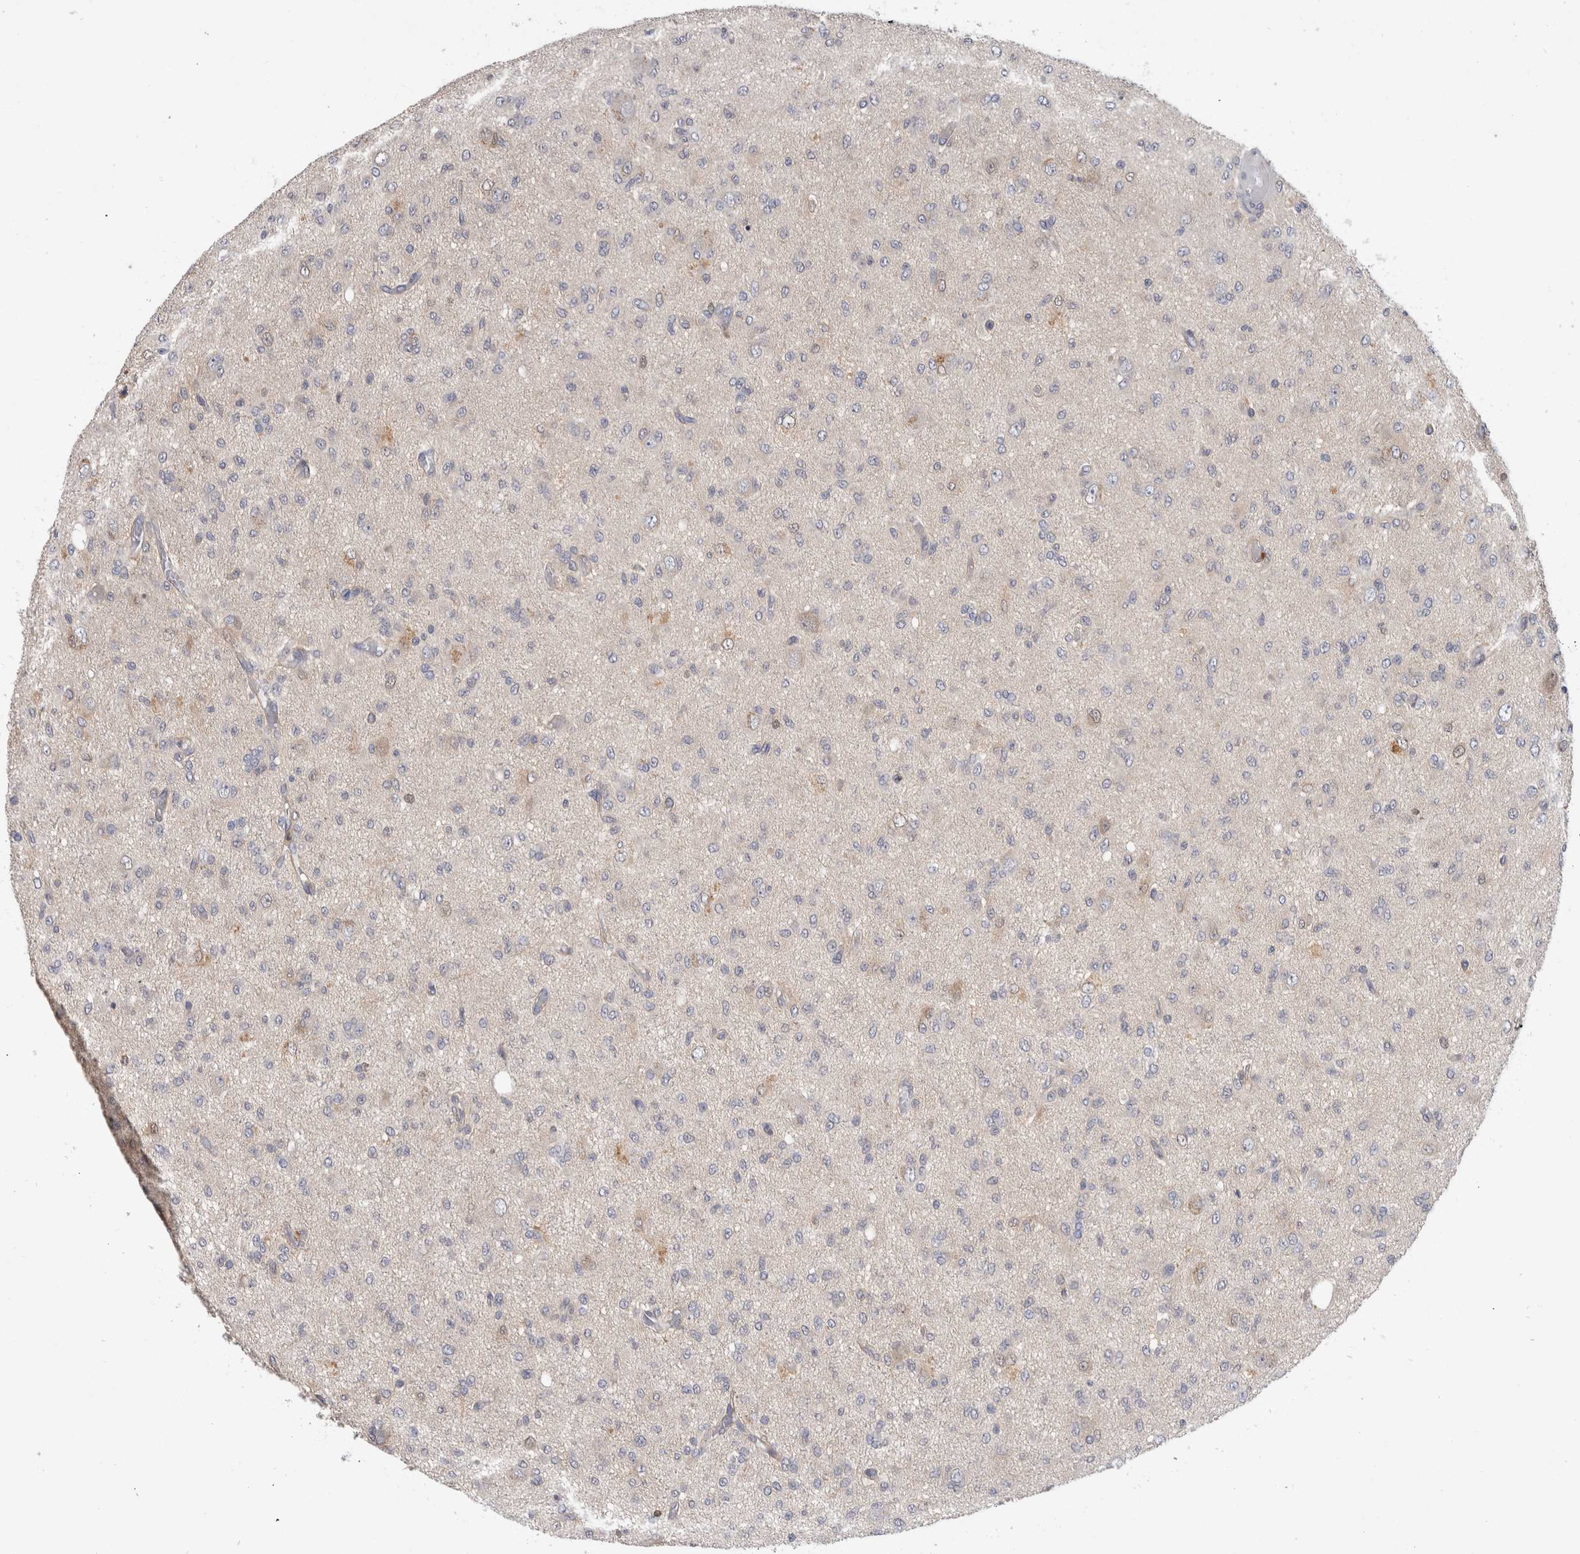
{"staining": {"intensity": "negative", "quantity": "none", "location": "none"}, "tissue": "glioma", "cell_type": "Tumor cells", "image_type": "cancer", "snomed": [{"axis": "morphology", "description": "Glioma, malignant, High grade"}, {"axis": "topography", "description": "Brain"}], "caption": "Immunohistochemical staining of high-grade glioma (malignant) exhibits no significant positivity in tumor cells.", "gene": "PGM1", "patient": {"sex": "female", "age": 59}}